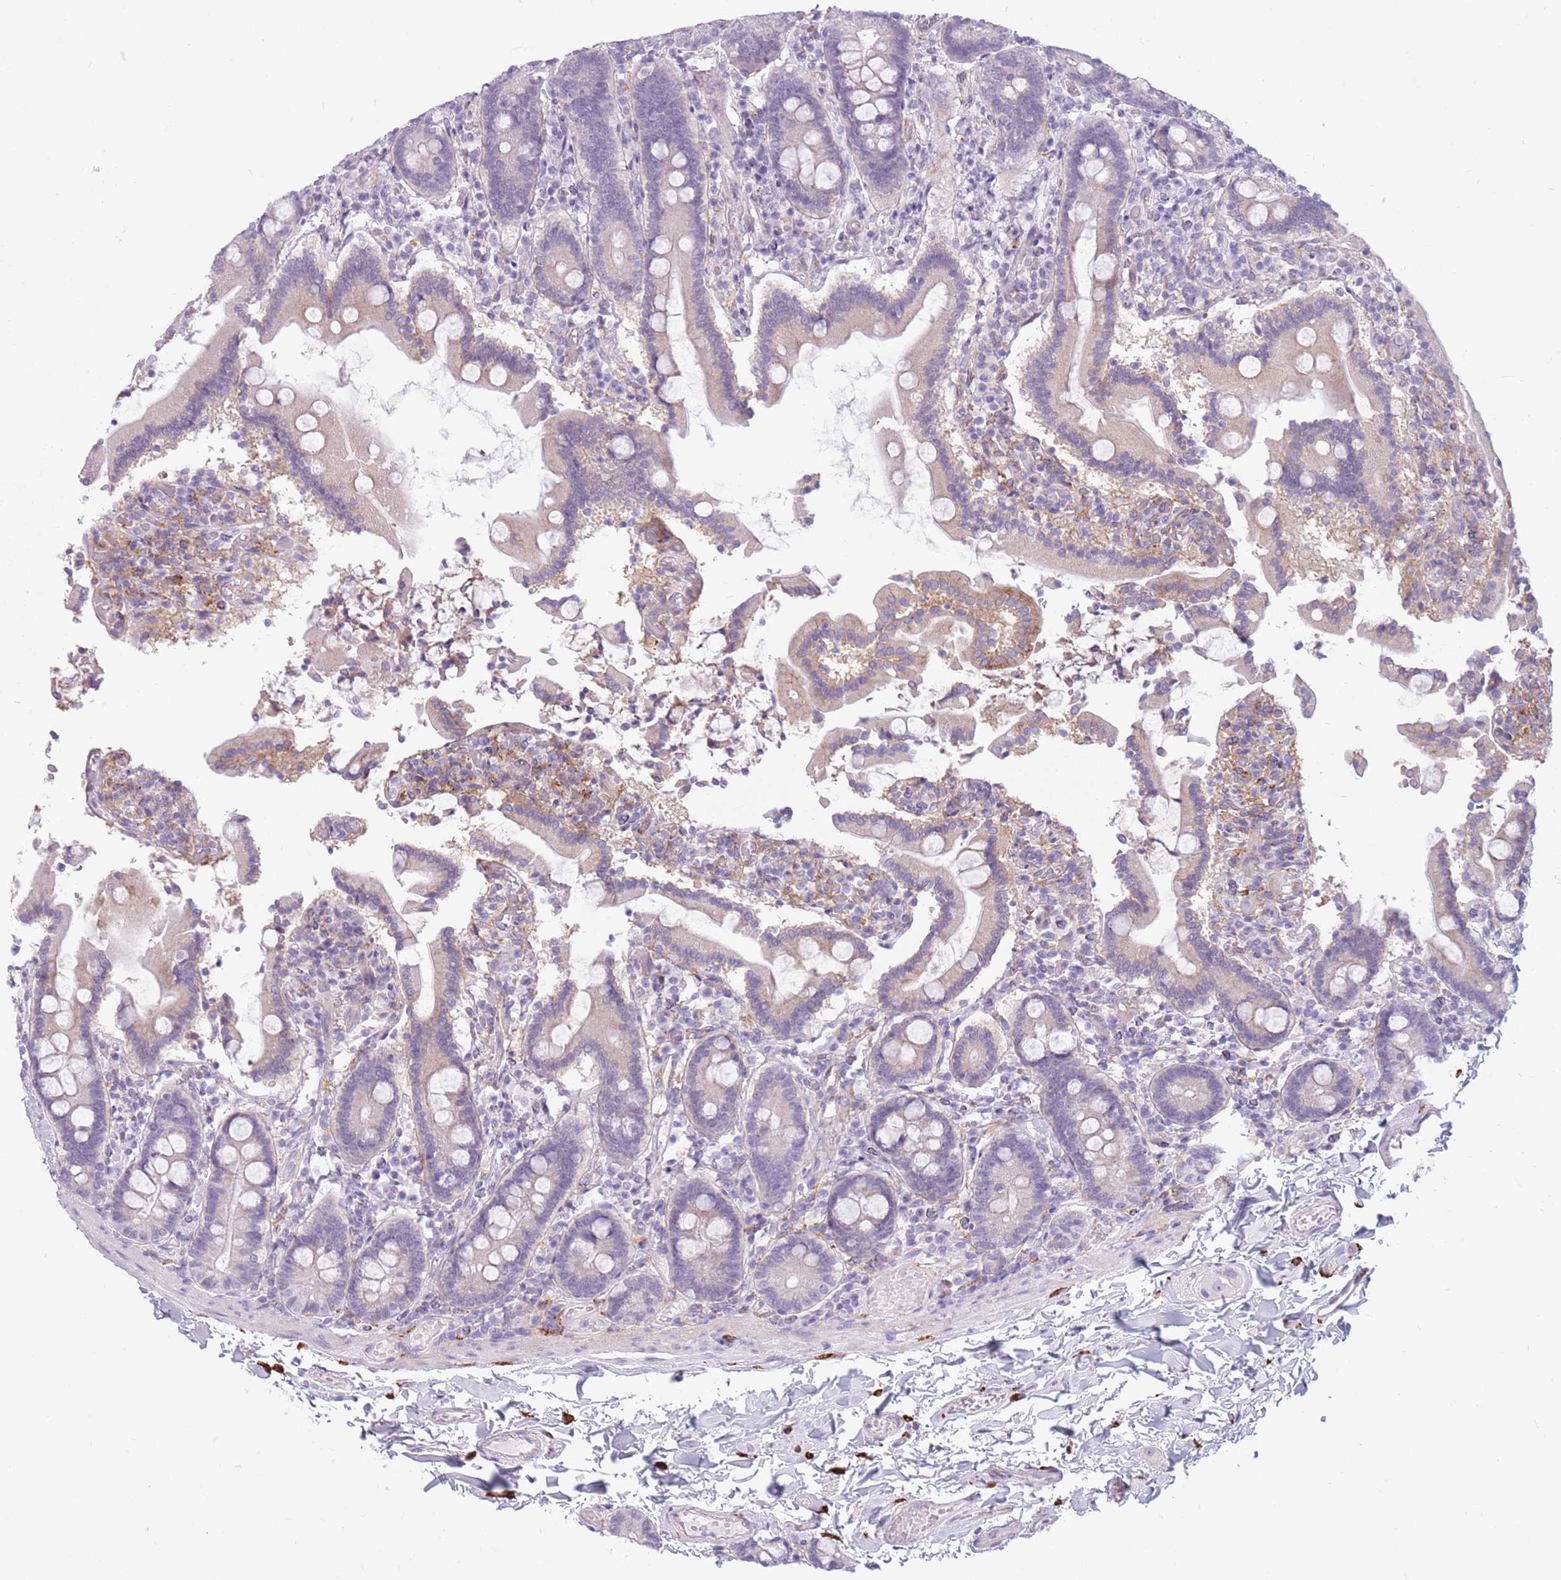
{"staining": {"intensity": "moderate", "quantity": "<25%", "location": "cytoplasmic/membranous"}, "tissue": "duodenum", "cell_type": "Glandular cells", "image_type": "normal", "snomed": [{"axis": "morphology", "description": "Normal tissue, NOS"}, {"axis": "topography", "description": "Duodenum"}], "caption": "DAB immunohistochemical staining of benign duodenum demonstrates moderate cytoplasmic/membranous protein staining in about <25% of glandular cells.", "gene": "SNX6", "patient": {"sex": "male", "age": 55}}